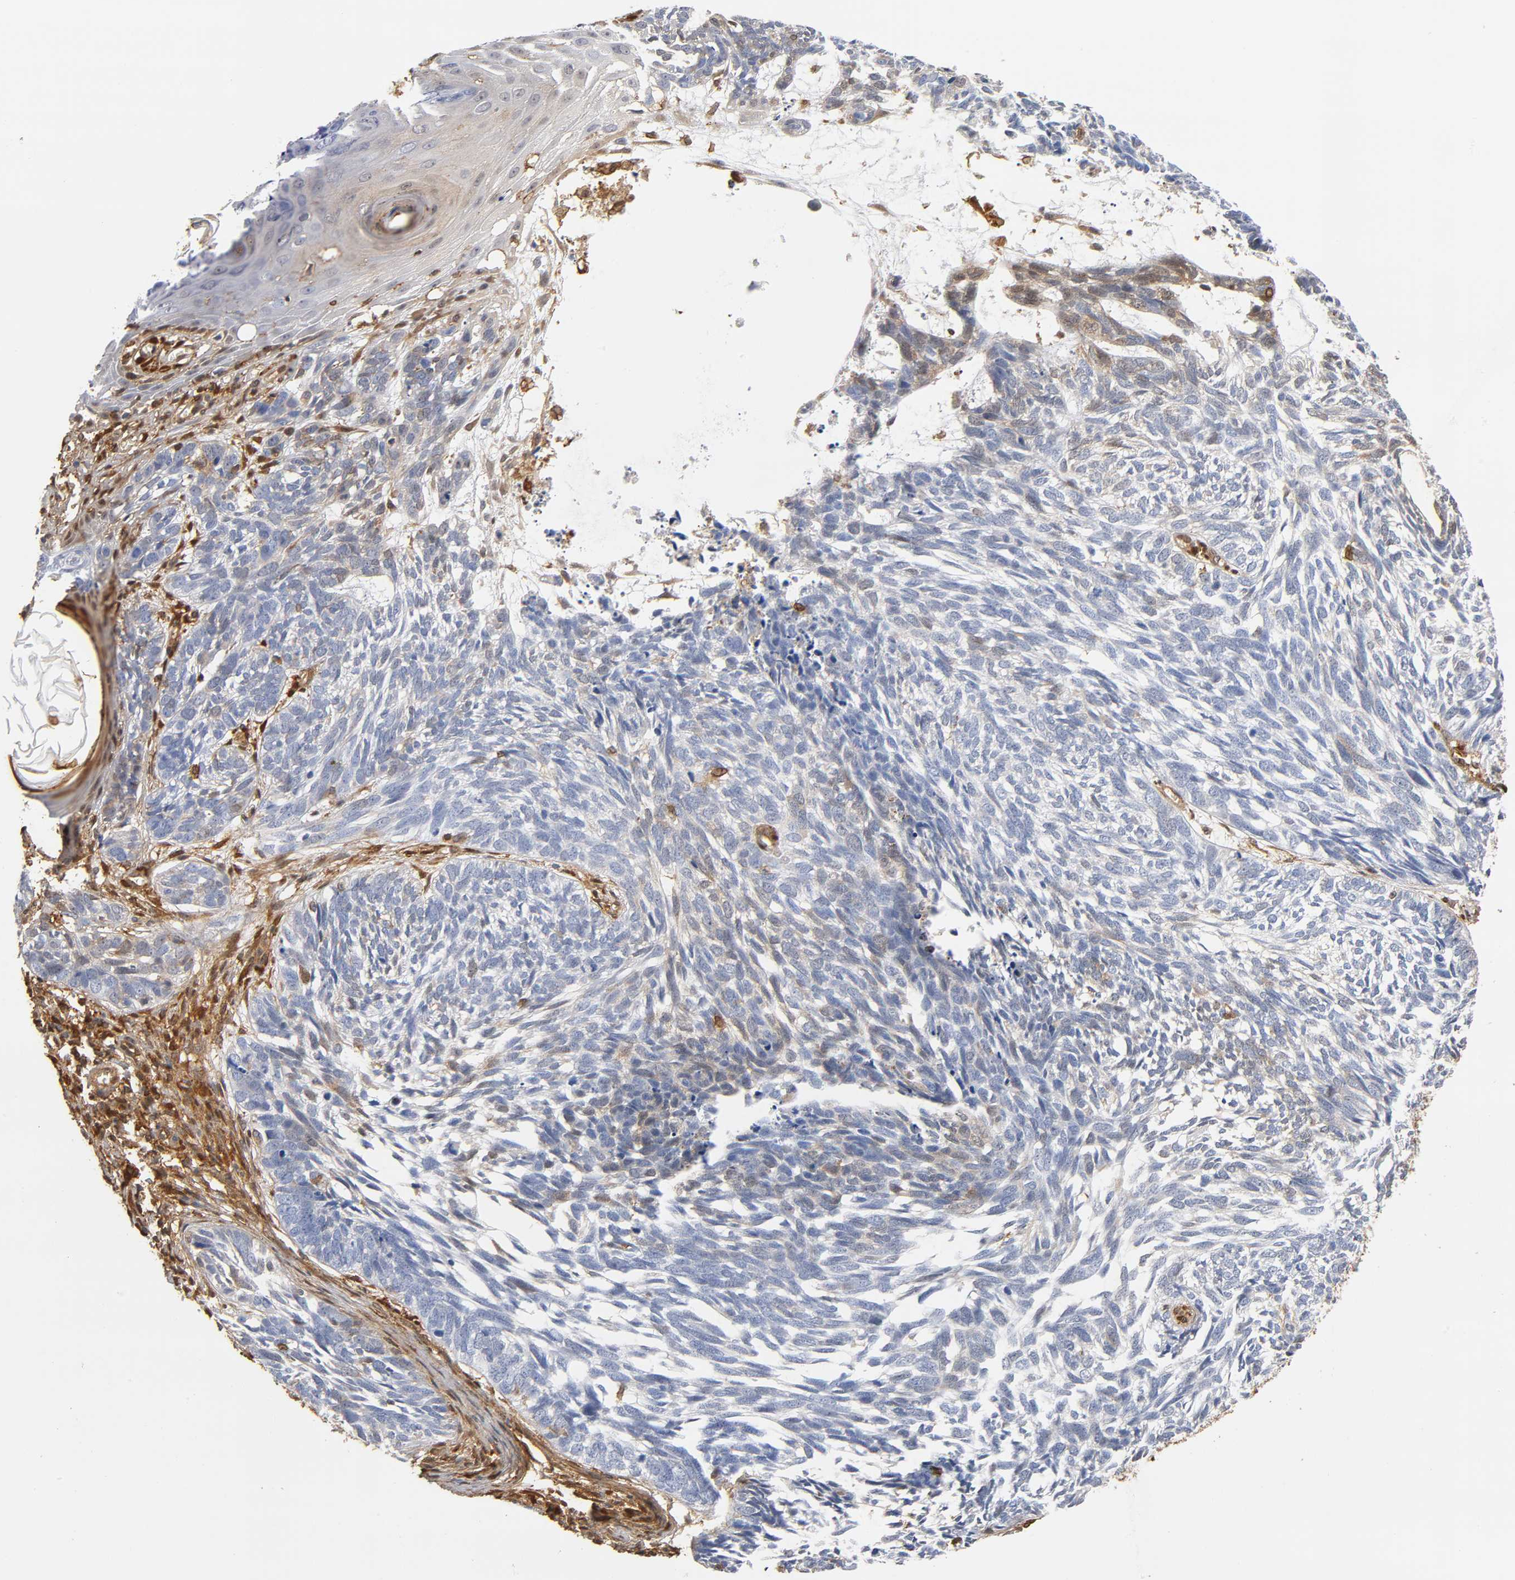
{"staining": {"intensity": "negative", "quantity": "none", "location": "none"}, "tissue": "skin cancer", "cell_type": "Tumor cells", "image_type": "cancer", "snomed": [{"axis": "morphology", "description": "Basal cell carcinoma"}, {"axis": "topography", "description": "Skin"}], "caption": "Photomicrograph shows no protein staining in tumor cells of skin cancer tissue.", "gene": "ANXA11", "patient": {"sex": "male", "age": 63}}